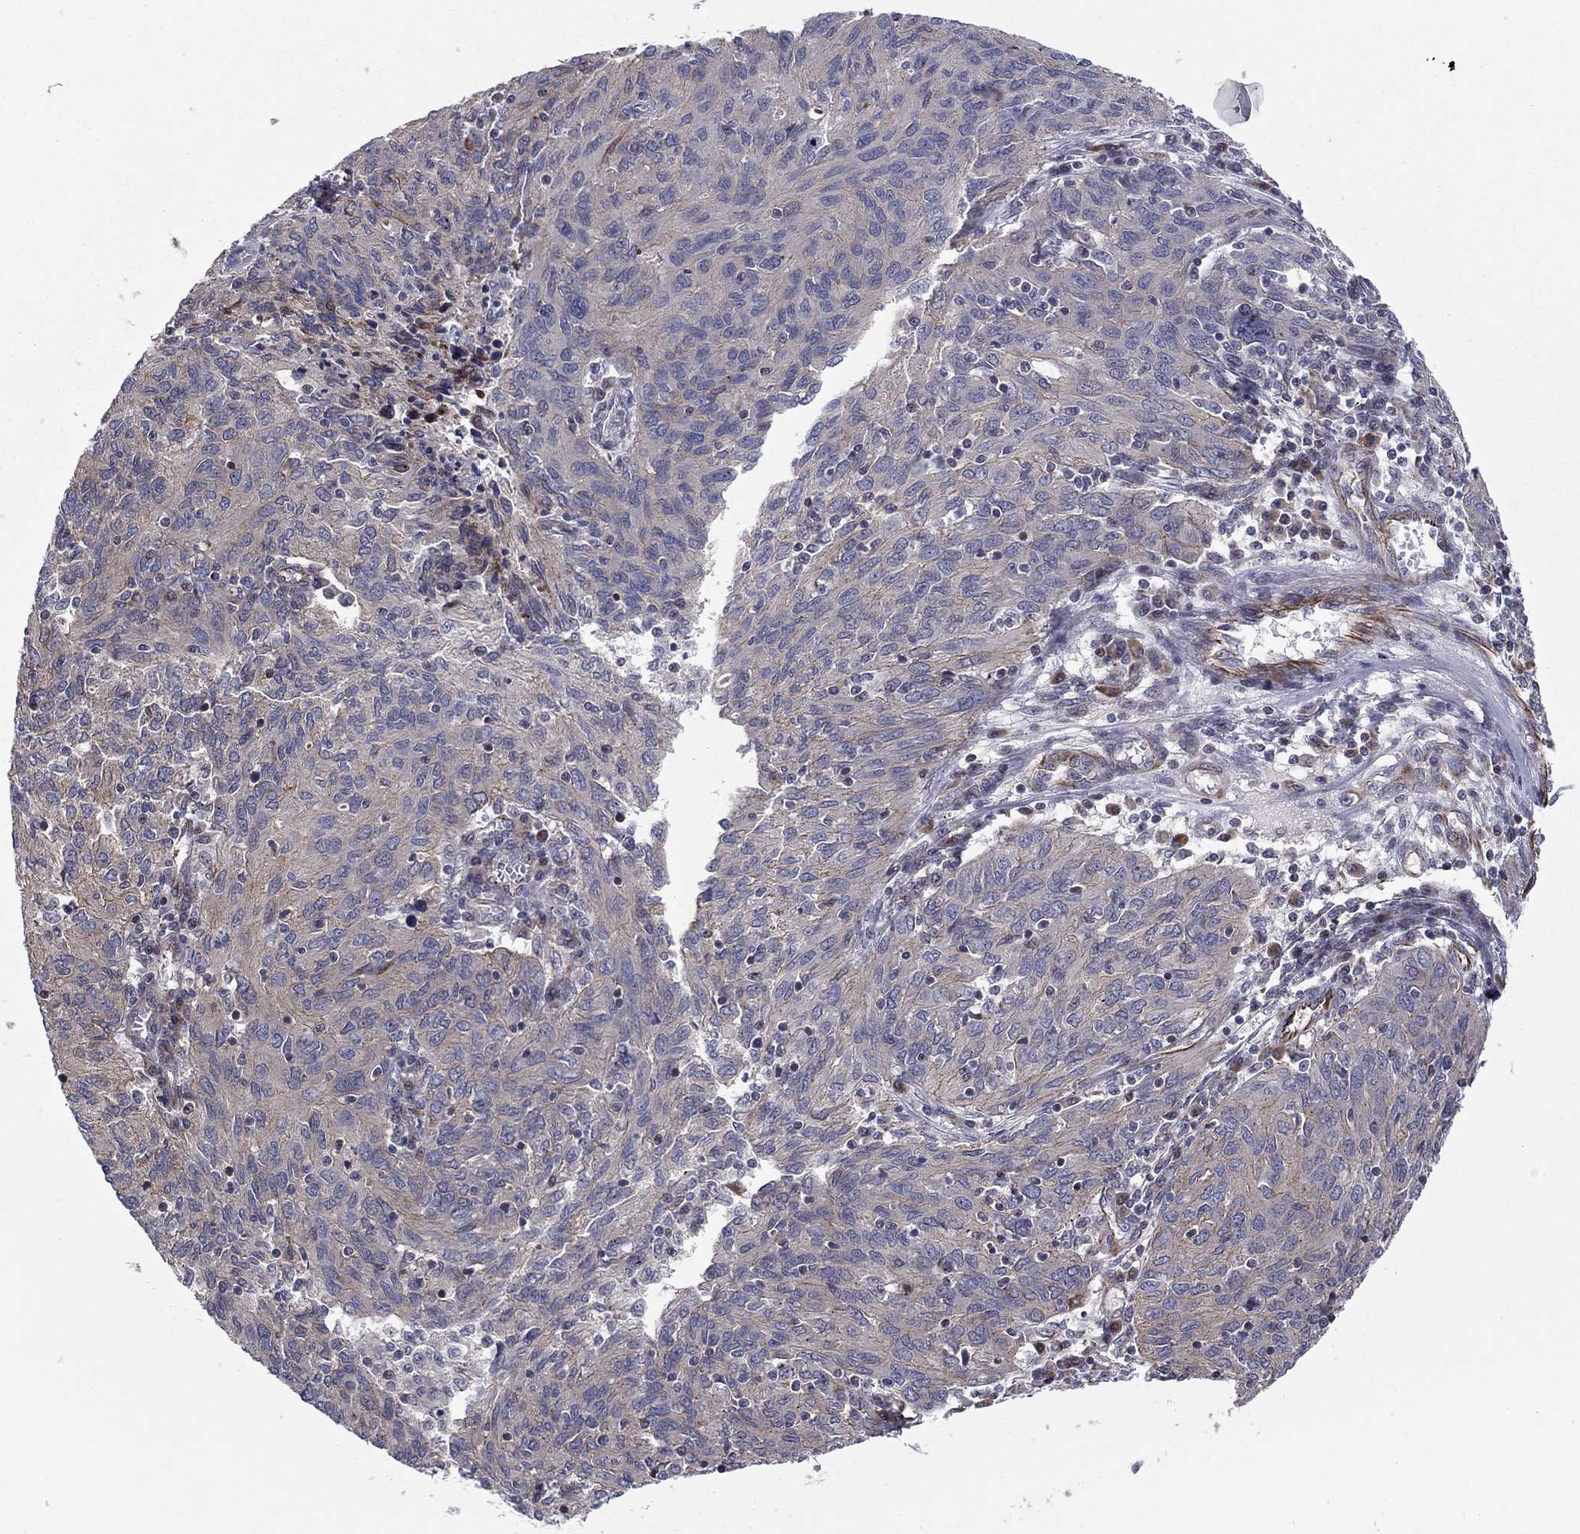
{"staining": {"intensity": "weak", "quantity": "<25%", "location": "cytoplasmic/membranous"}, "tissue": "ovarian cancer", "cell_type": "Tumor cells", "image_type": "cancer", "snomed": [{"axis": "morphology", "description": "Carcinoma, endometroid"}, {"axis": "topography", "description": "Ovary"}], "caption": "This histopathology image is of ovarian cancer stained with immunohistochemistry (IHC) to label a protein in brown with the nuclei are counter-stained blue. There is no staining in tumor cells. Nuclei are stained in blue.", "gene": "CLSTN1", "patient": {"sex": "female", "age": 50}}